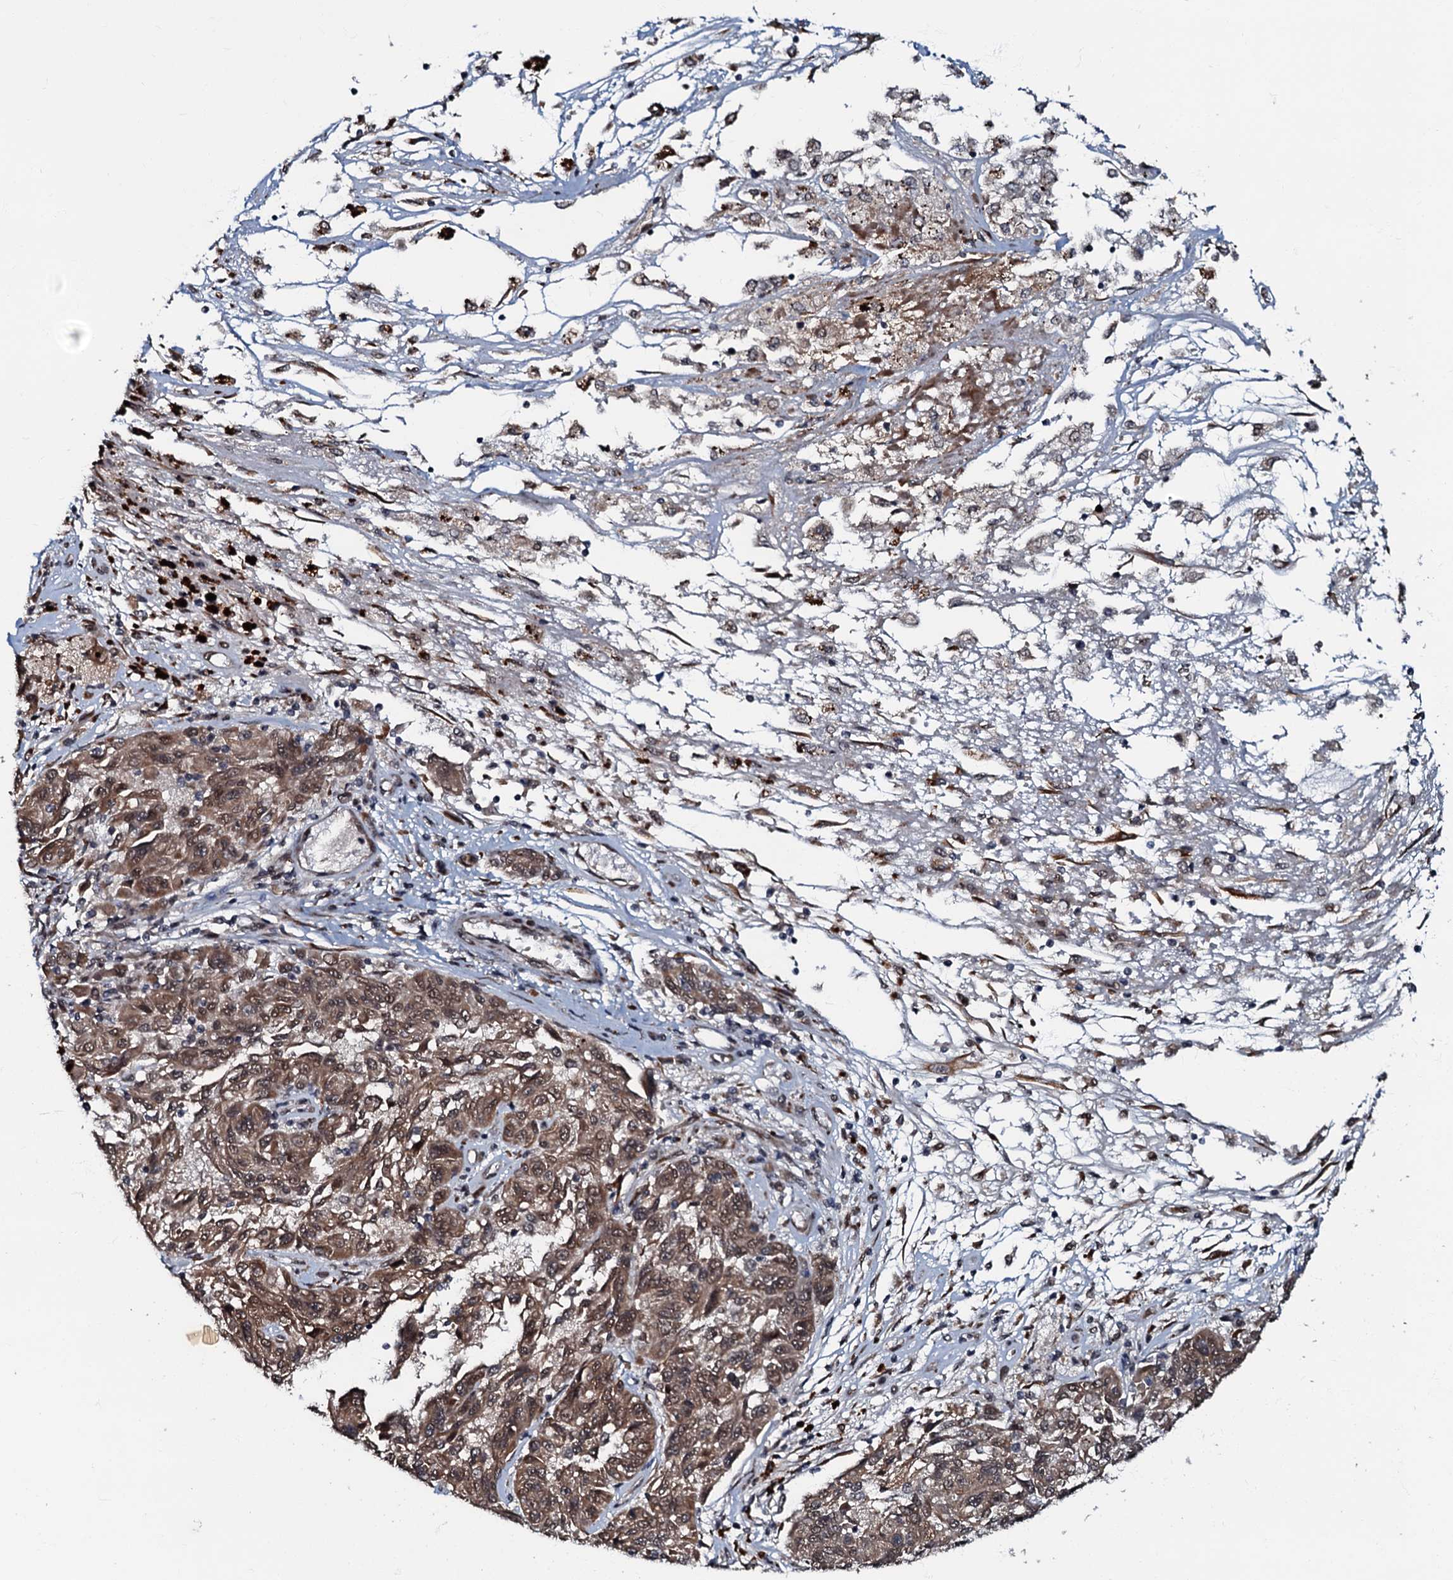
{"staining": {"intensity": "strong", "quantity": ">75%", "location": "cytoplasmic/membranous,nuclear"}, "tissue": "melanoma", "cell_type": "Tumor cells", "image_type": "cancer", "snomed": [{"axis": "morphology", "description": "Malignant melanoma, NOS"}, {"axis": "topography", "description": "Skin"}], "caption": "Strong cytoplasmic/membranous and nuclear protein staining is seen in approximately >75% of tumor cells in melanoma.", "gene": "C18orf32", "patient": {"sex": "male", "age": 53}}